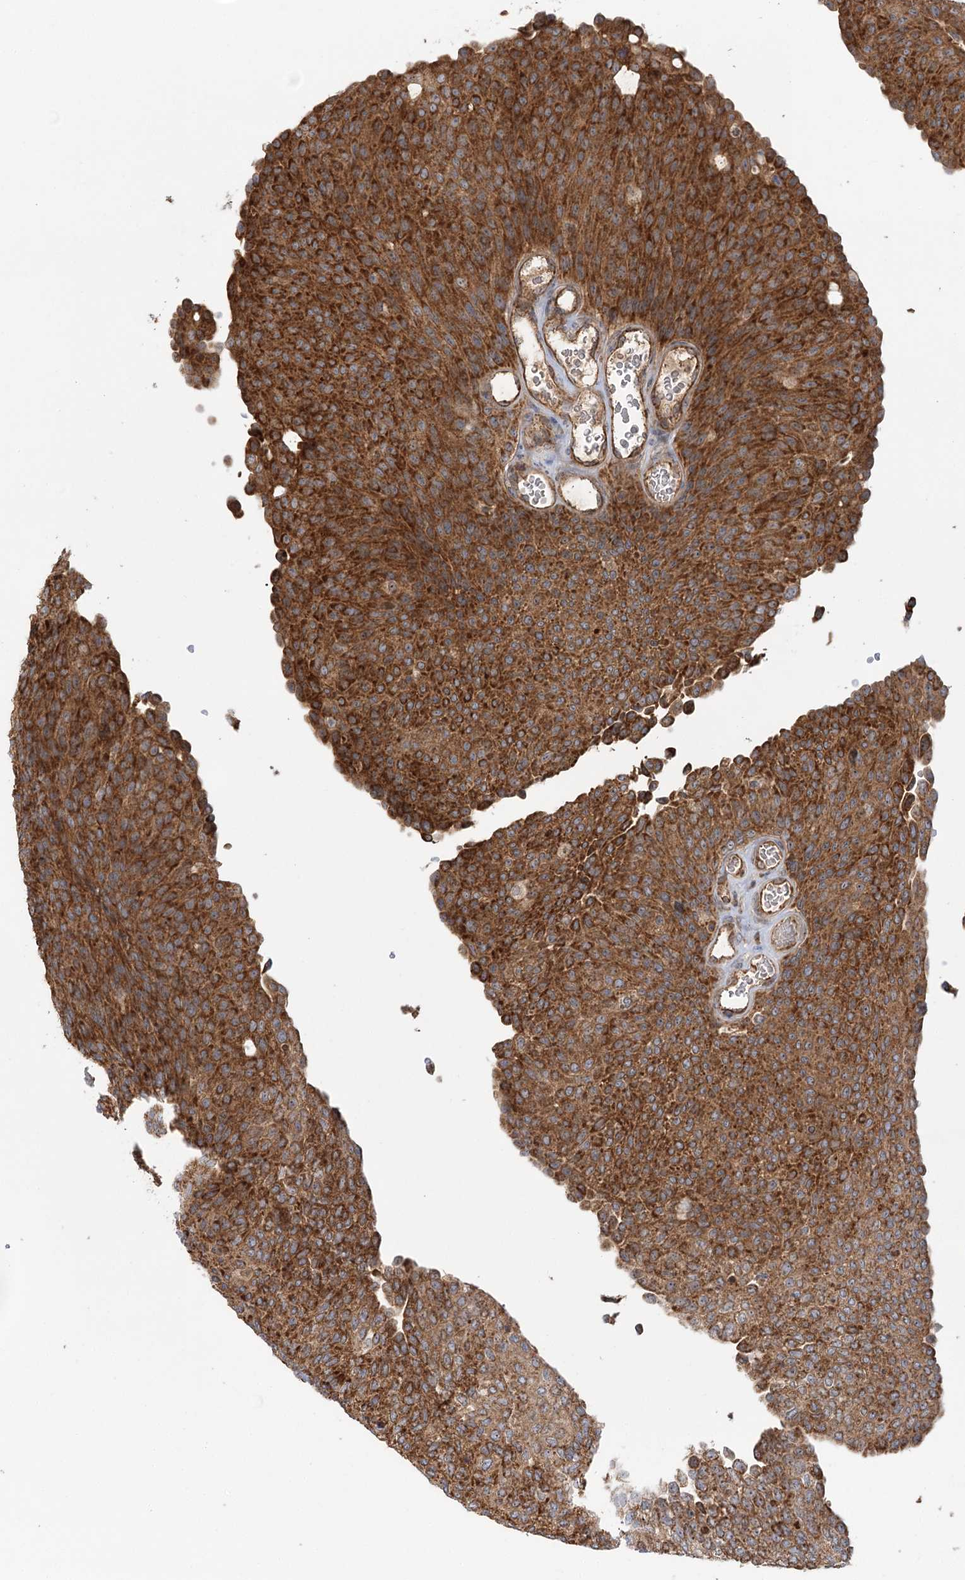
{"staining": {"intensity": "strong", "quantity": ">75%", "location": "cytoplasmic/membranous"}, "tissue": "urothelial cancer", "cell_type": "Tumor cells", "image_type": "cancer", "snomed": [{"axis": "morphology", "description": "Urothelial carcinoma, Low grade"}, {"axis": "topography", "description": "Urinary bladder"}], "caption": "Immunohistochemical staining of urothelial cancer shows high levels of strong cytoplasmic/membranous expression in about >75% of tumor cells. The protein of interest is stained brown, and the nuclei are stained in blue (DAB (3,3'-diaminobenzidine) IHC with brightfield microscopy, high magnification).", "gene": "RAPGEF6", "patient": {"sex": "female", "age": 79}}